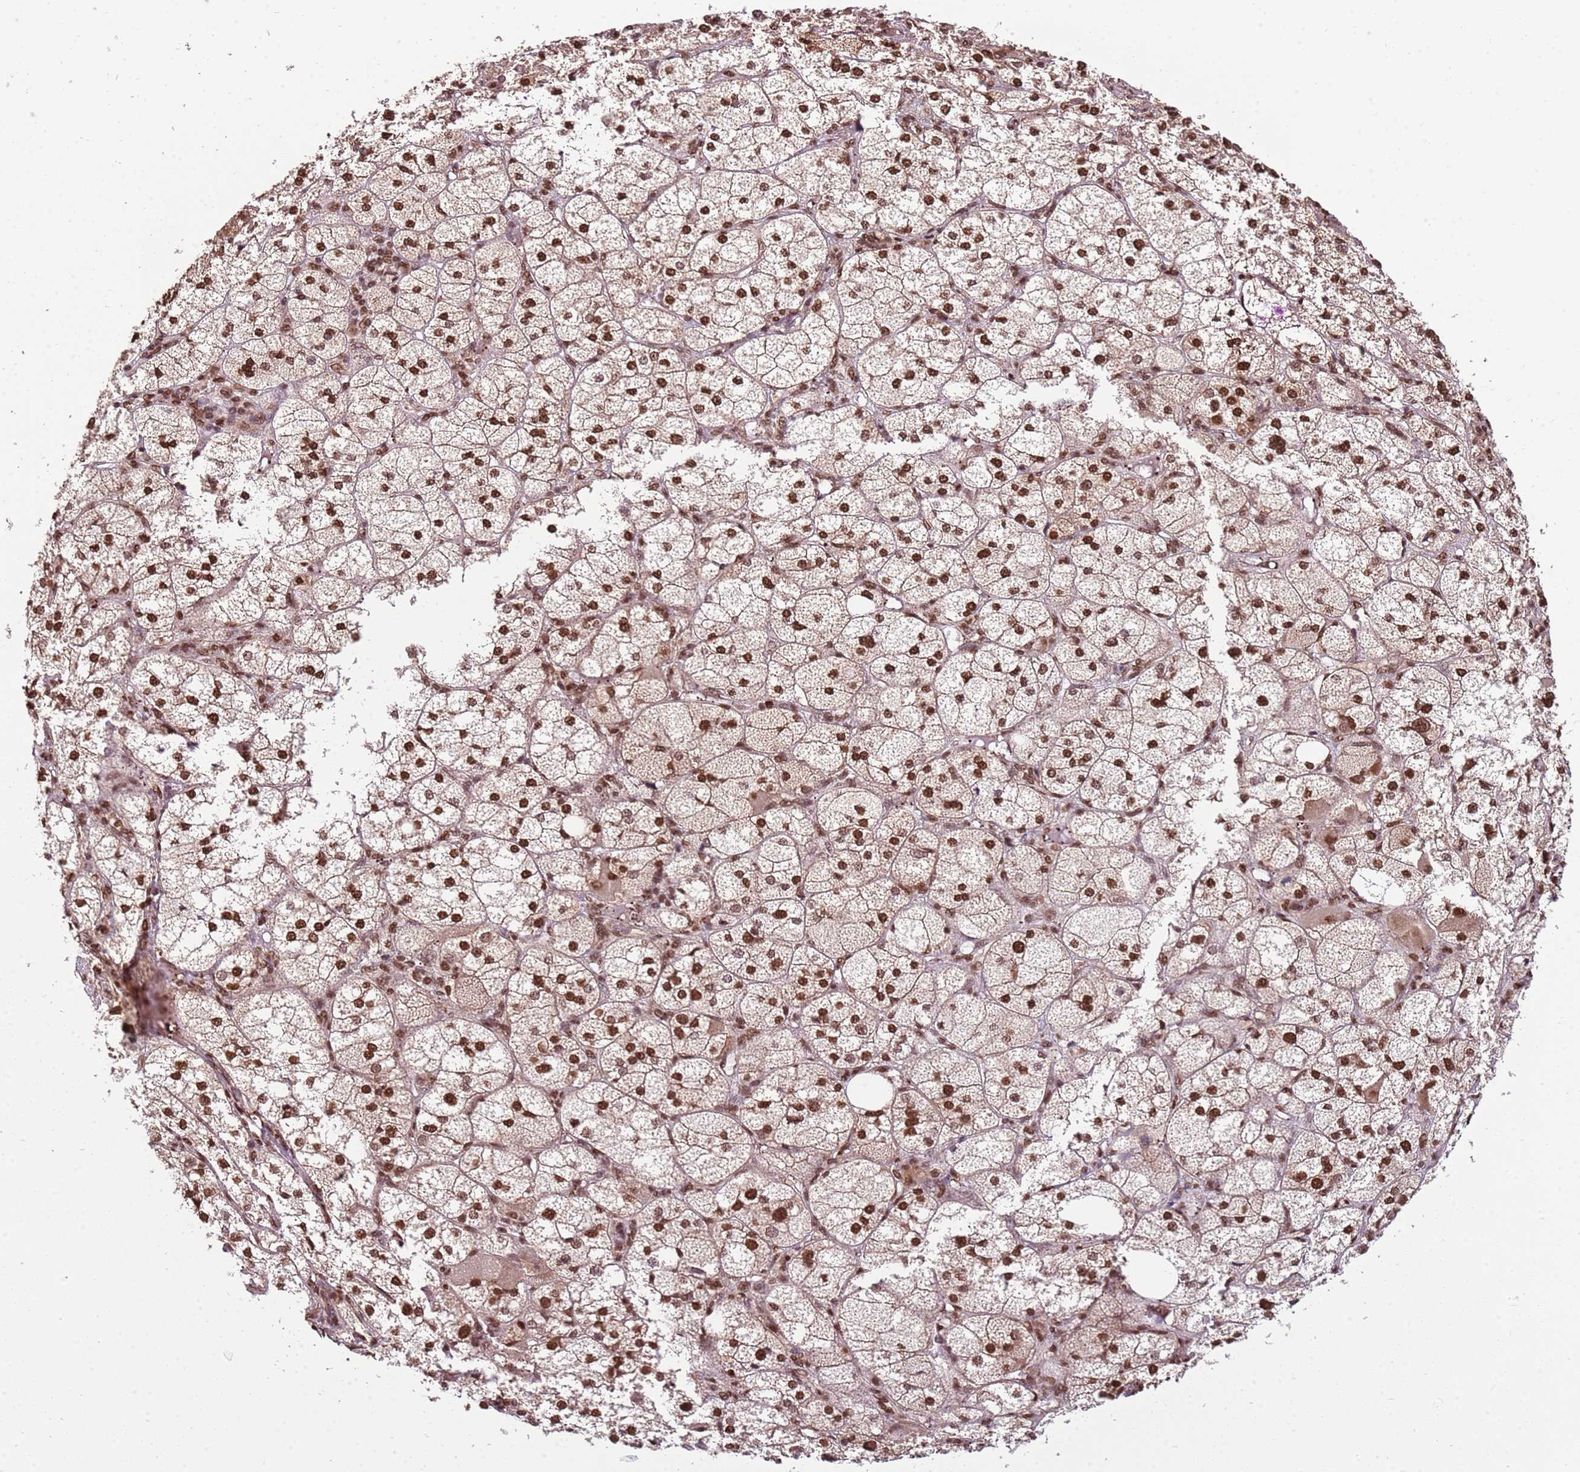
{"staining": {"intensity": "strong", "quantity": ">75%", "location": "cytoplasmic/membranous,nuclear"}, "tissue": "adrenal gland", "cell_type": "Glandular cells", "image_type": "normal", "snomed": [{"axis": "morphology", "description": "Normal tissue, NOS"}, {"axis": "topography", "description": "Adrenal gland"}], "caption": "Protein staining displays strong cytoplasmic/membranous,nuclear positivity in approximately >75% of glandular cells in unremarkable adrenal gland.", "gene": "ZBTB12", "patient": {"sex": "female", "age": 61}}